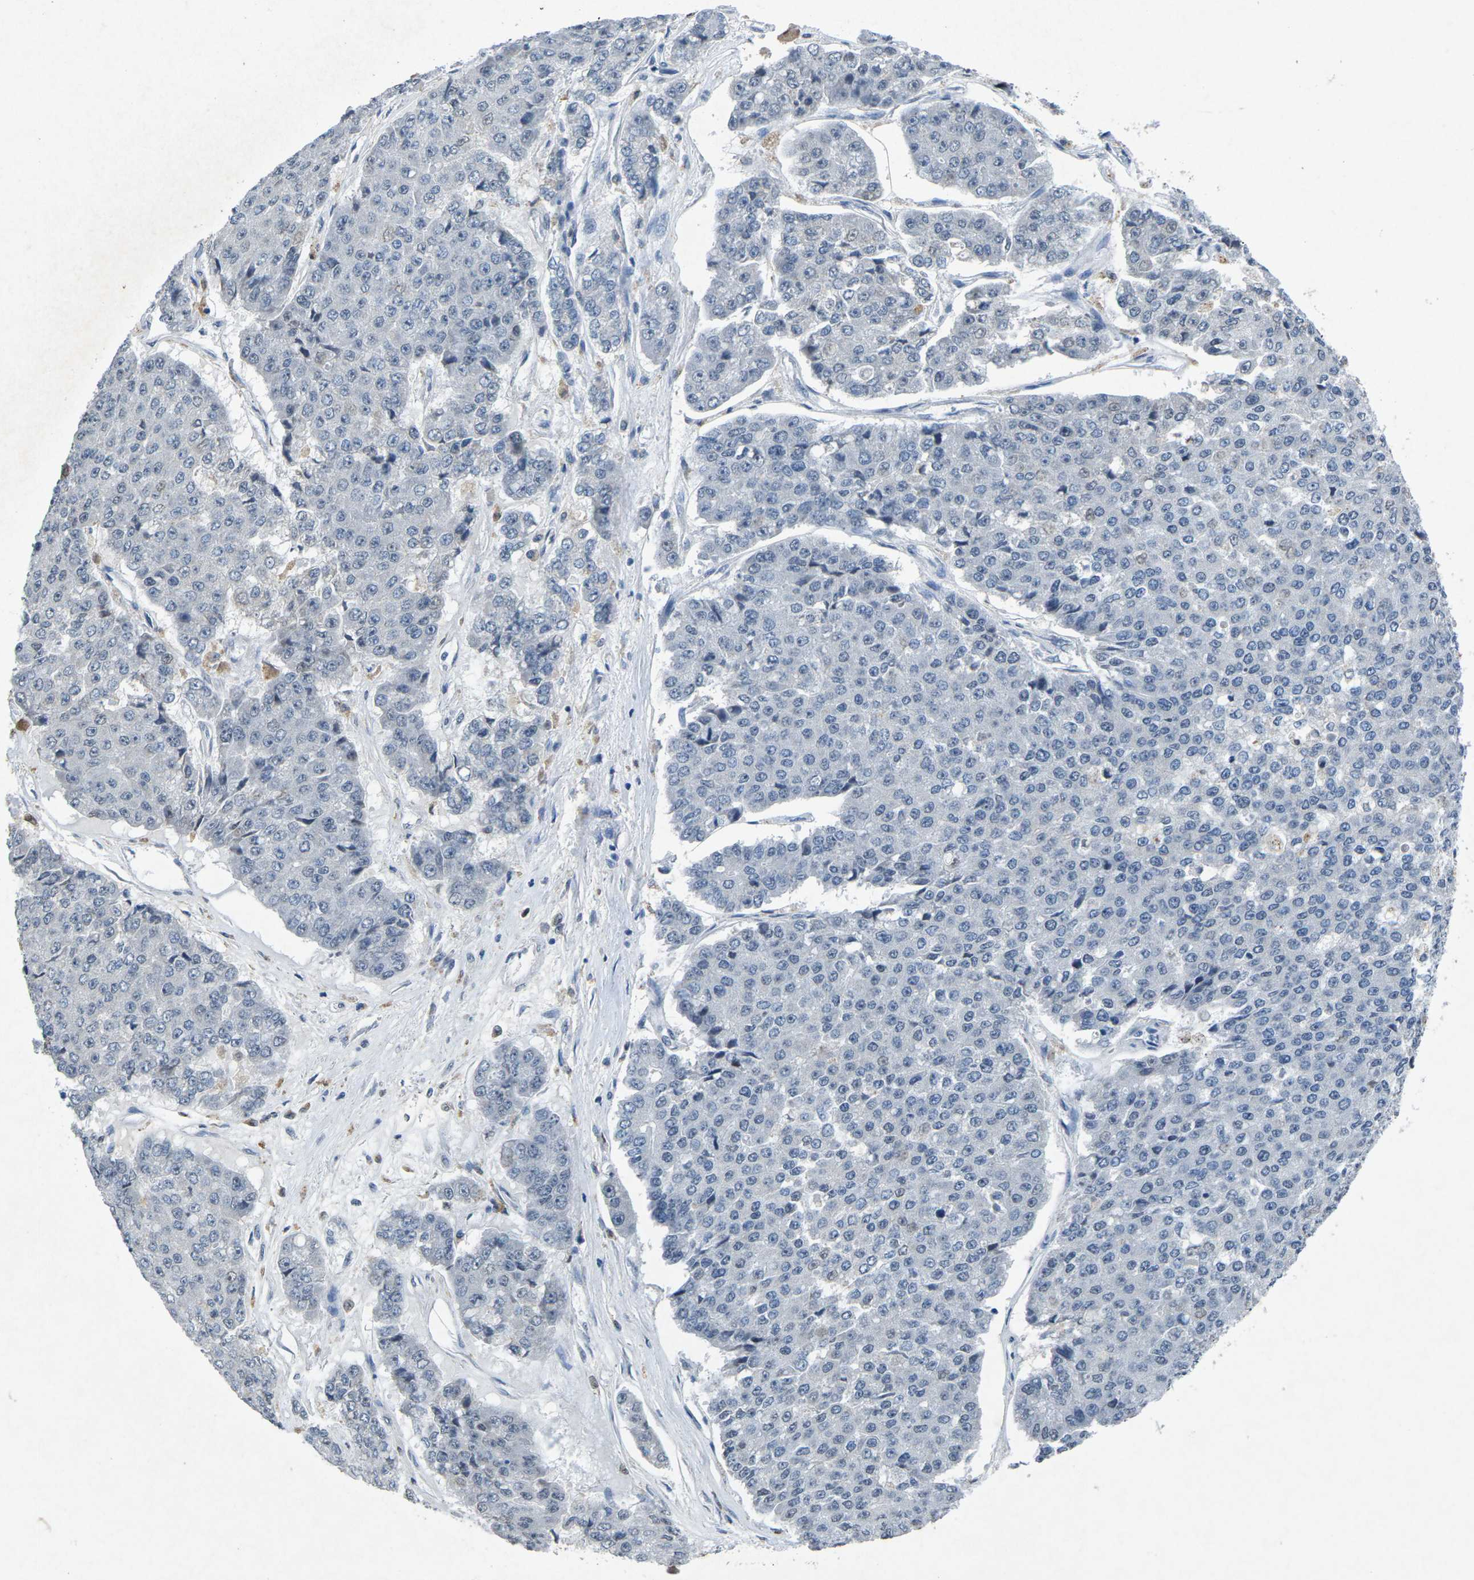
{"staining": {"intensity": "negative", "quantity": "none", "location": "none"}, "tissue": "pancreatic cancer", "cell_type": "Tumor cells", "image_type": "cancer", "snomed": [{"axis": "morphology", "description": "Adenocarcinoma, NOS"}, {"axis": "topography", "description": "Pancreas"}], "caption": "Protein analysis of pancreatic cancer (adenocarcinoma) shows no significant positivity in tumor cells.", "gene": "PLG", "patient": {"sex": "male", "age": 50}}